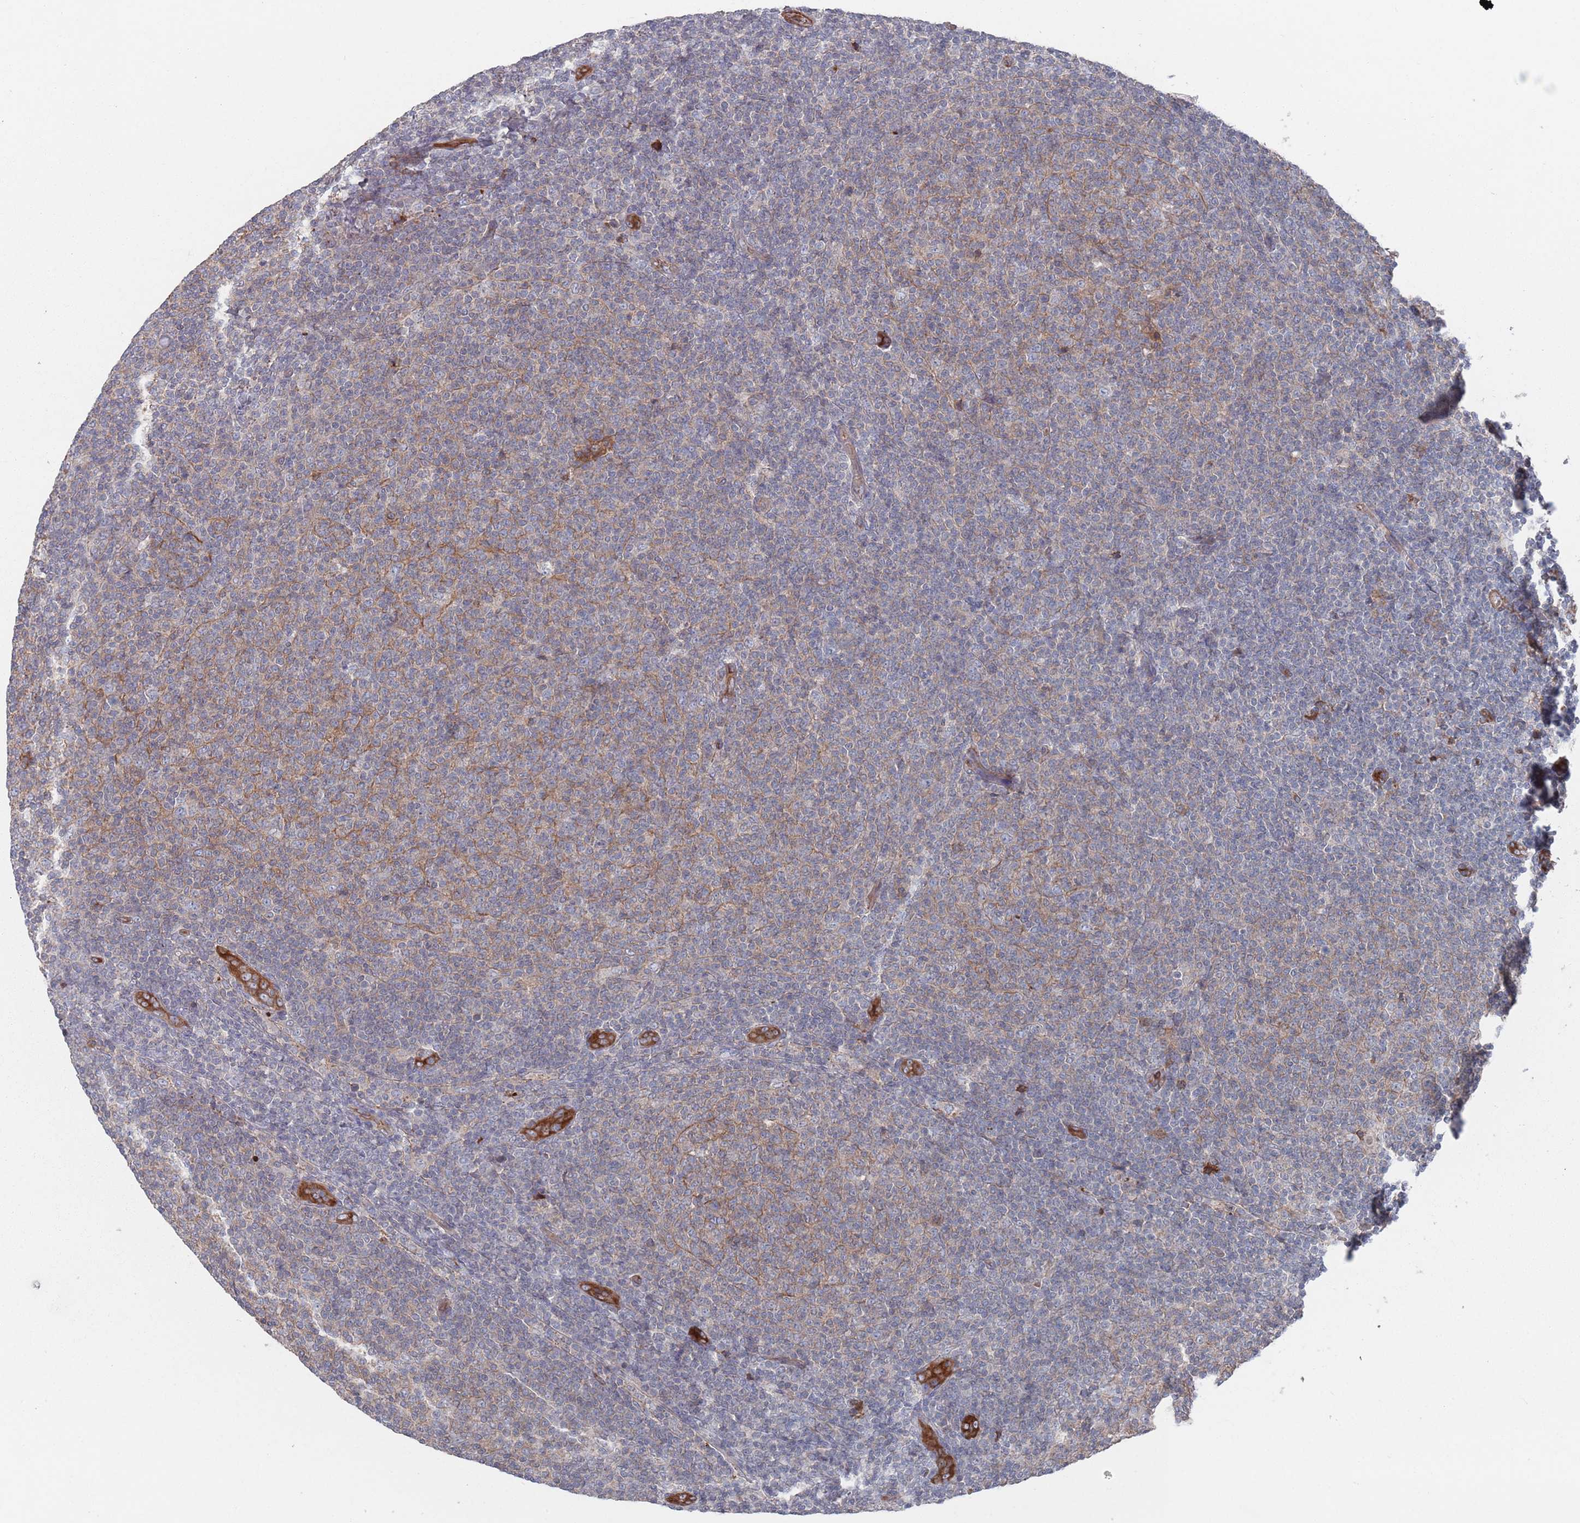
{"staining": {"intensity": "negative", "quantity": "none", "location": "none"}, "tissue": "lymphoma", "cell_type": "Tumor cells", "image_type": "cancer", "snomed": [{"axis": "morphology", "description": "Malignant lymphoma, non-Hodgkin's type, Low grade"}, {"axis": "topography", "description": "Lymph node"}], "caption": "Image shows no protein positivity in tumor cells of lymphoma tissue.", "gene": "PLEKHA4", "patient": {"sex": "male", "age": 66}}